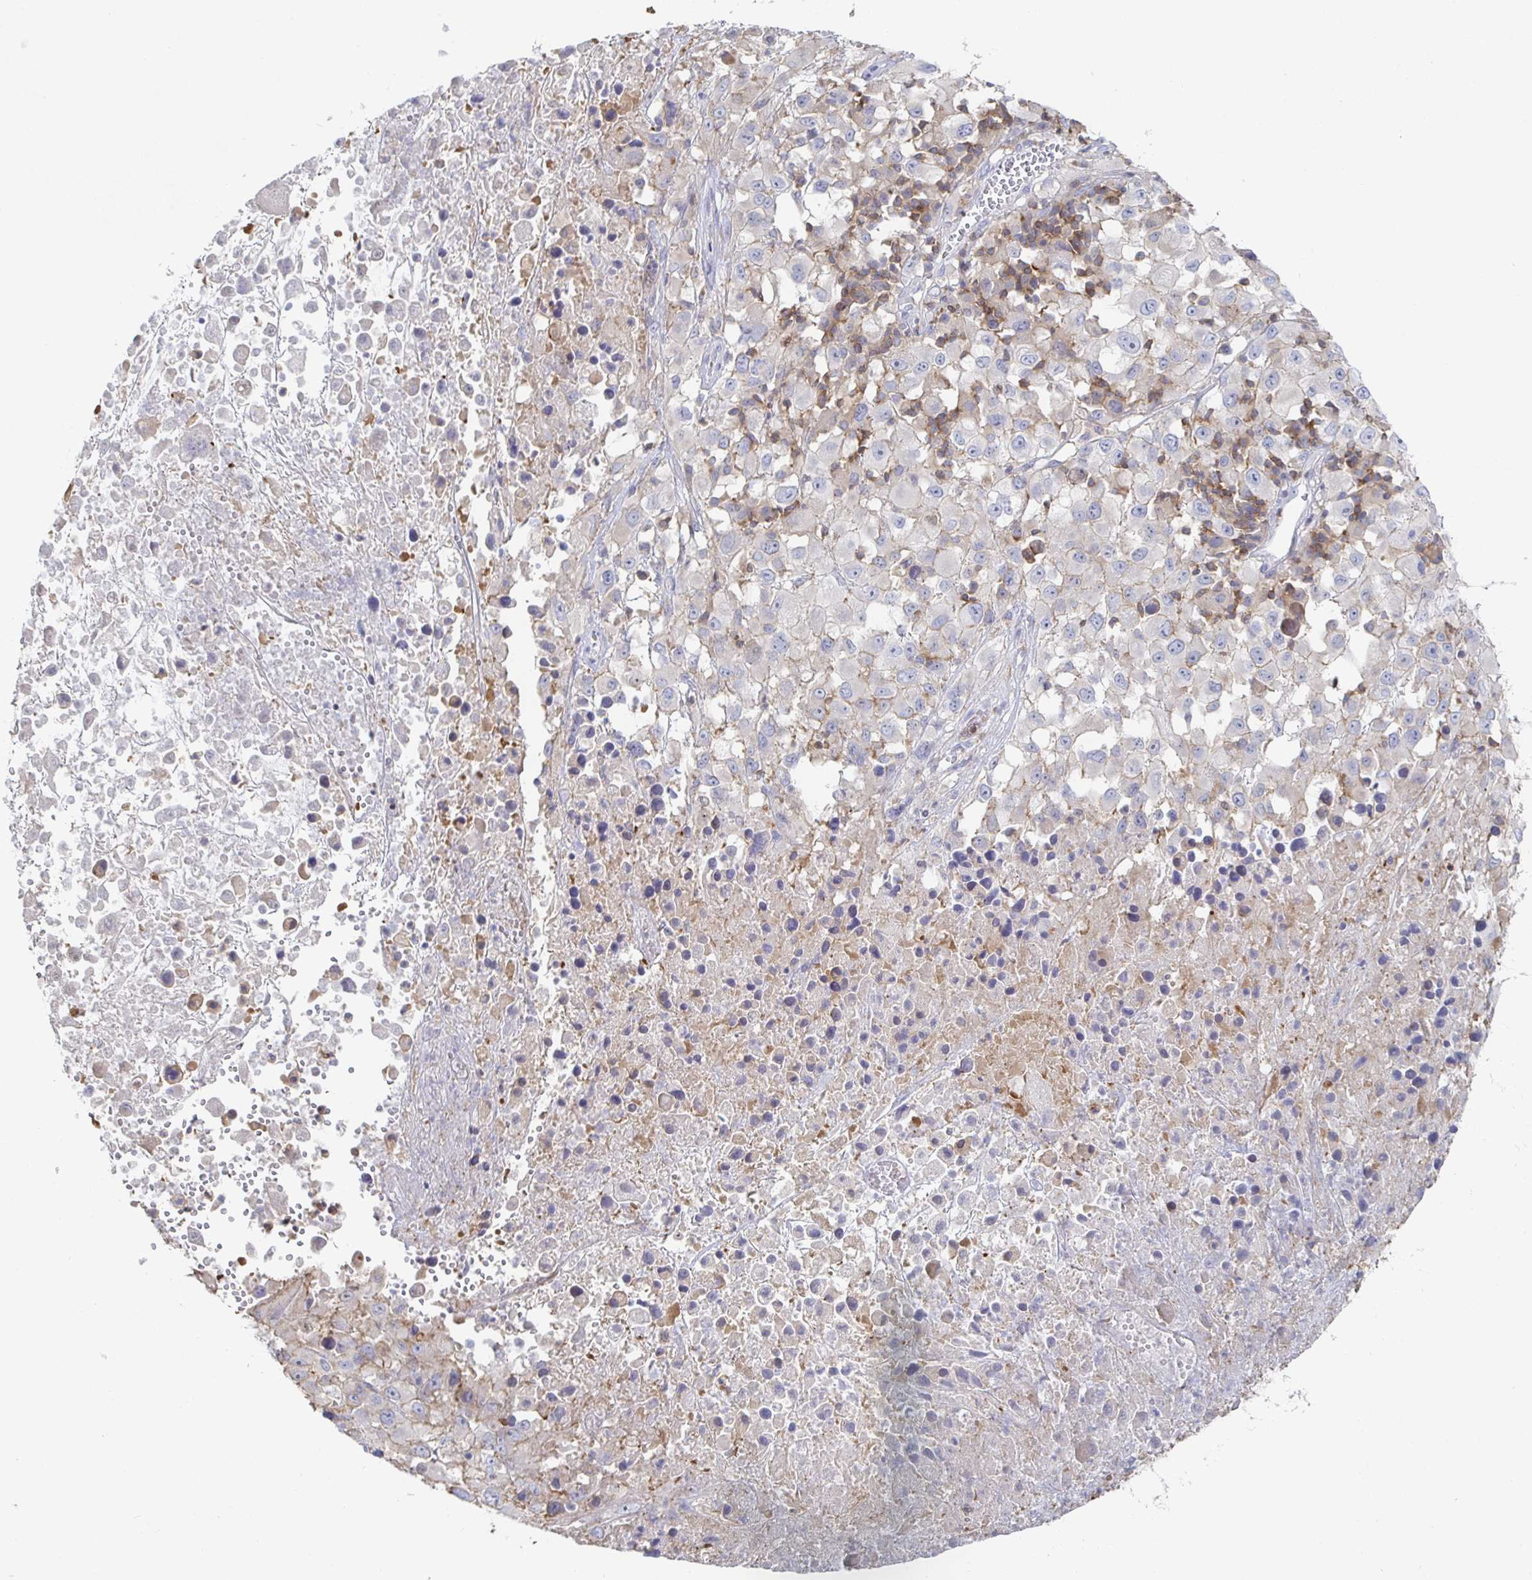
{"staining": {"intensity": "negative", "quantity": "none", "location": "none"}, "tissue": "melanoma", "cell_type": "Tumor cells", "image_type": "cancer", "snomed": [{"axis": "morphology", "description": "Malignant melanoma, Metastatic site"}, {"axis": "topography", "description": "Soft tissue"}], "caption": "DAB (3,3'-diaminobenzidine) immunohistochemical staining of malignant melanoma (metastatic site) demonstrates no significant positivity in tumor cells. The staining was performed using DAB to visualize the protein expression in brown, while the nuclei were stained in blue with hematoxylin (Magnification: 20x).", "gene": "PIK3CD", "patient": {"sex": "male", "age": 50}}